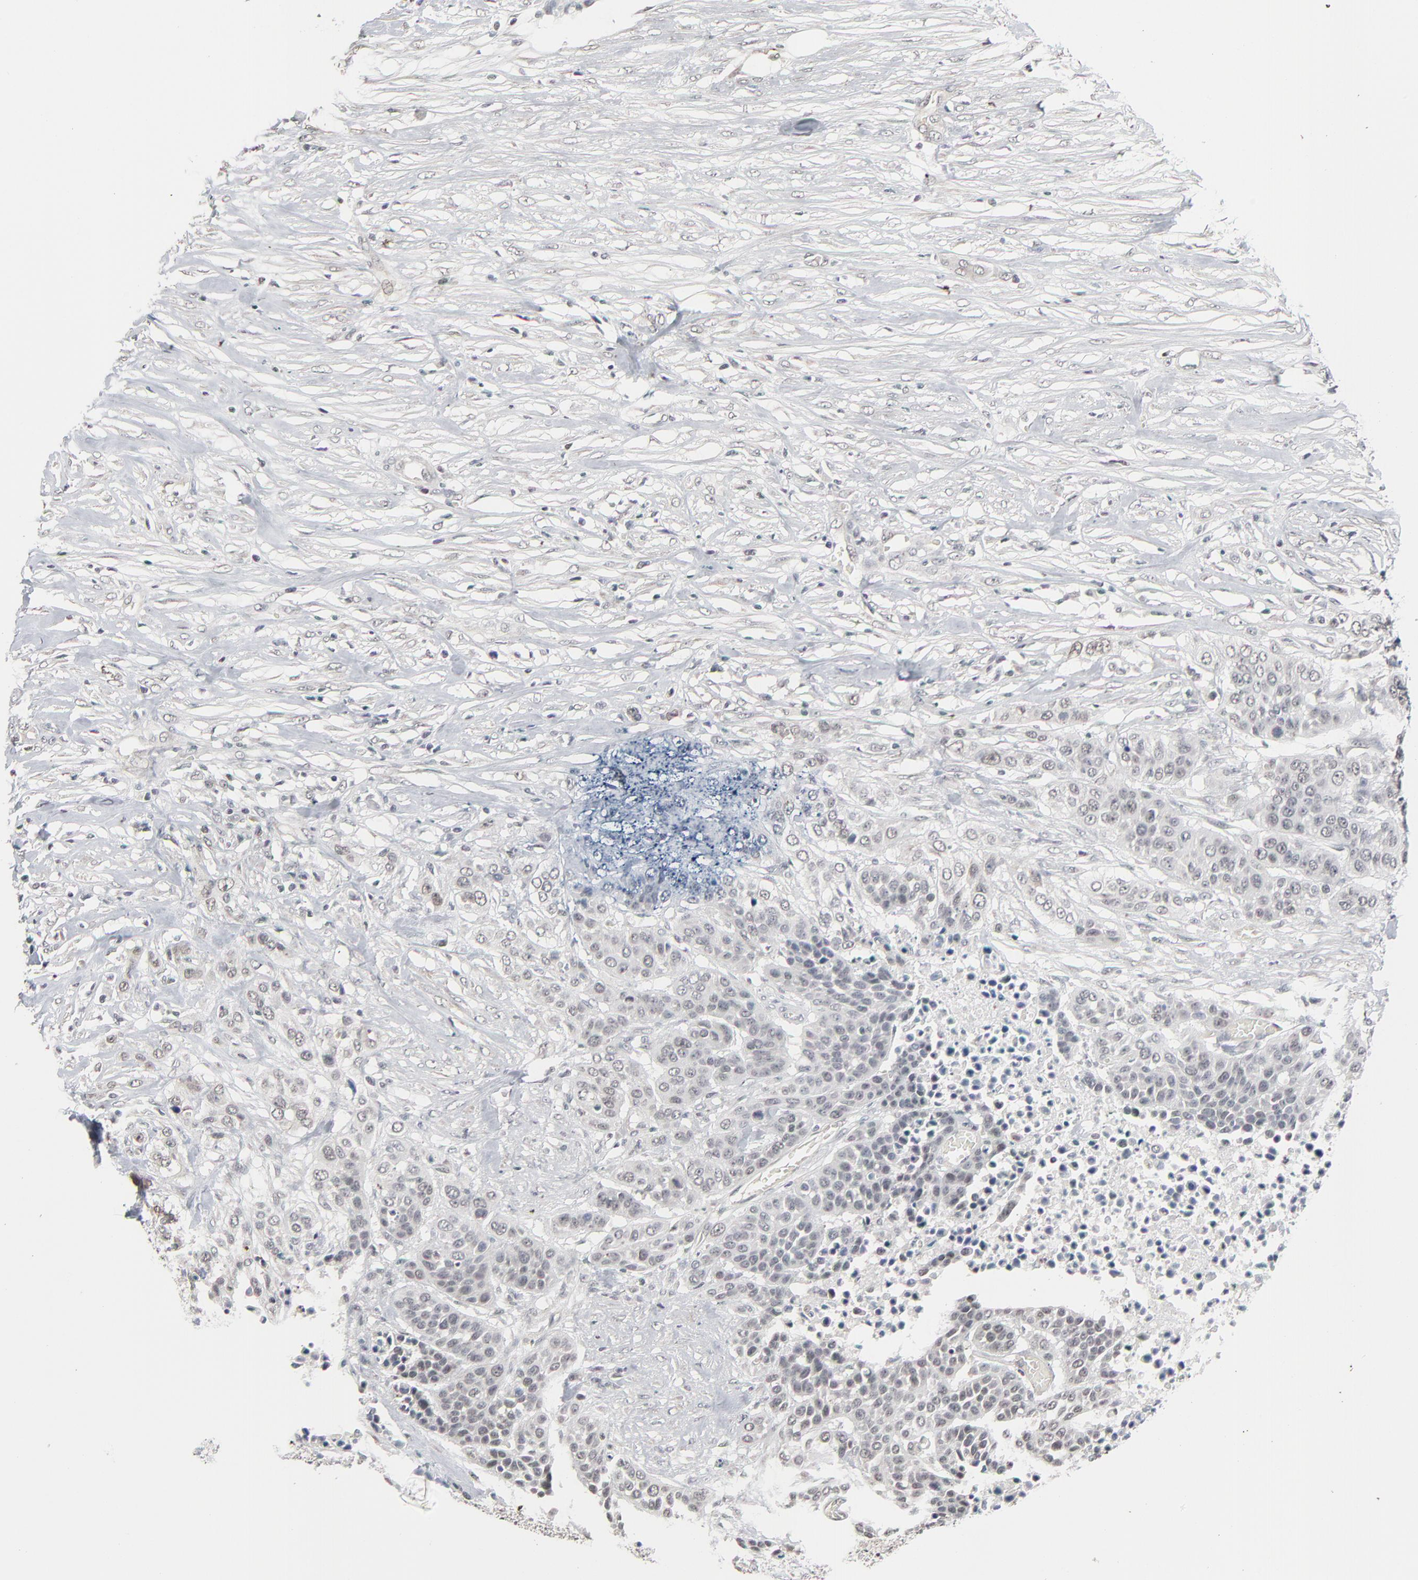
{"staining": {"intensity": "negative", "quantity": "none", "location": "none"}, "tissue": "urothelial cancer", "cell_type": "Tumor cells", "image_type": "cancer", "snomed": [{"axis": "morphology", "description": "Urothelial carcinoma, High grade"}, {"axis": "topography", "description": "Urinary bladder"}], "caption": "Immunohistochemistry (IHC) photomicrograph of human urothelial cancer stained for a protein (brown), which demonstrates no expression in tumor cells.", "gene": "ZNF419", "patient": {"sex": "male", "age": 74}}